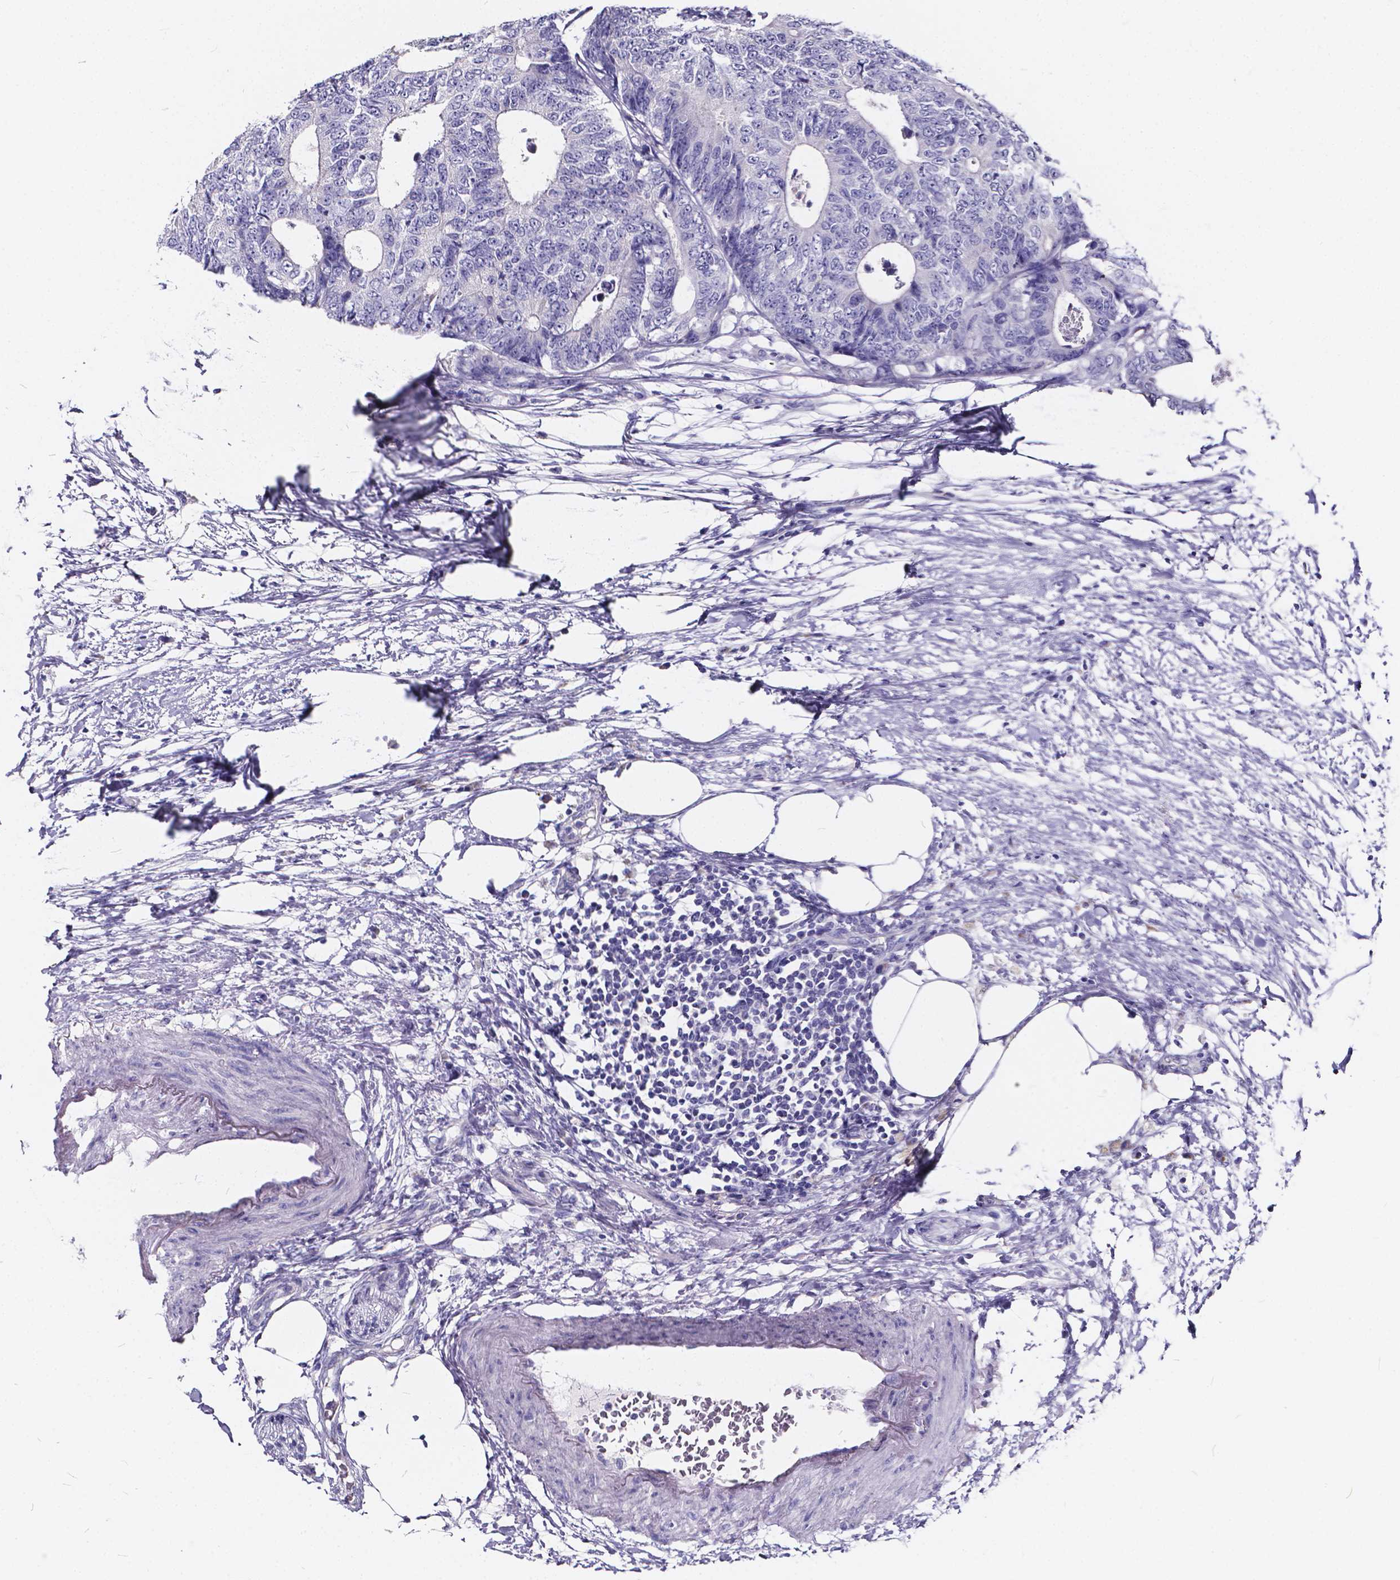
{"staining": {"intensity": "negative", "quantity": "none", "location": "none"}, "tissue": "colorectal cancer", "cell_type": "Tumor cells", "image_type": "cancer", "snomed": [{"axis": "morphology", "description": "Adenocarcinoma, NOS"}, {"axis": "topography", "description": "Colon"}], "caption": "IHC of colorectal cancer (adenocarcinoma) exhibits no positivity in tumor cells. Brightfield microscopy of immunohistochemistry (IHC) stained with DAB (3,3'-diaminobenzidine) (brown) and hematoxylin (blue), captured at high magnification.", "gene": "SPEF2", "patient": {"sex": "female", "age": 48}}